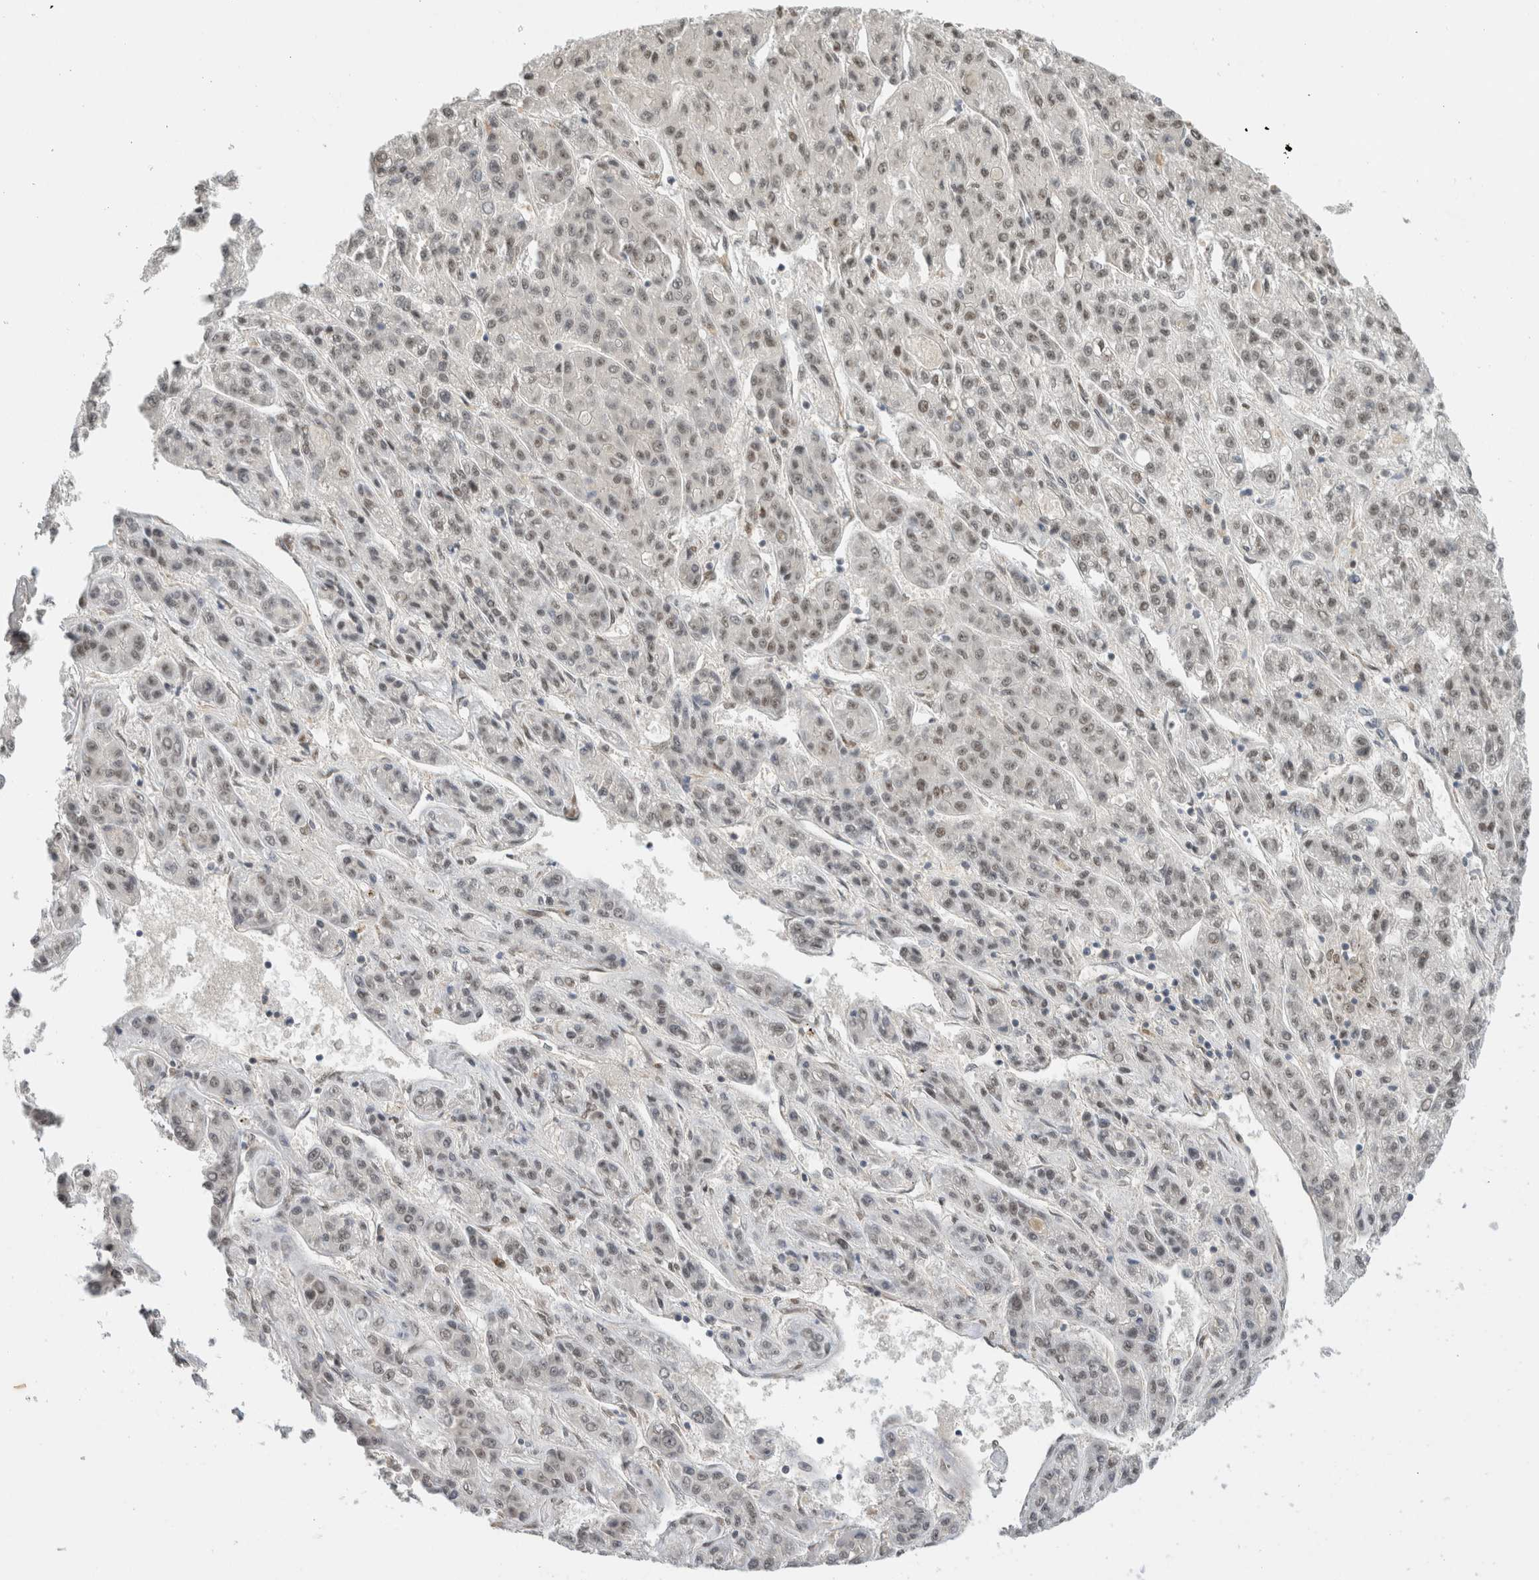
{"staining": {"intensity": "negative", "quantity": "none", "location": "none"}, "tissue": "liver cancer", "cell_type": "Tumor cells", "image_type": "cancer", "snomed": [{"axis": "morphology", "description": "Carcinoma, Hepatocellular, NOS"}, {"axis": "topography", "description": "Liver"}], "caption": "Tumor cells show no significant expression in liver cancer. Nuclei are stained in blue.", "gene": "DDX42", "patient": {"sex": "male", "age": 70}}